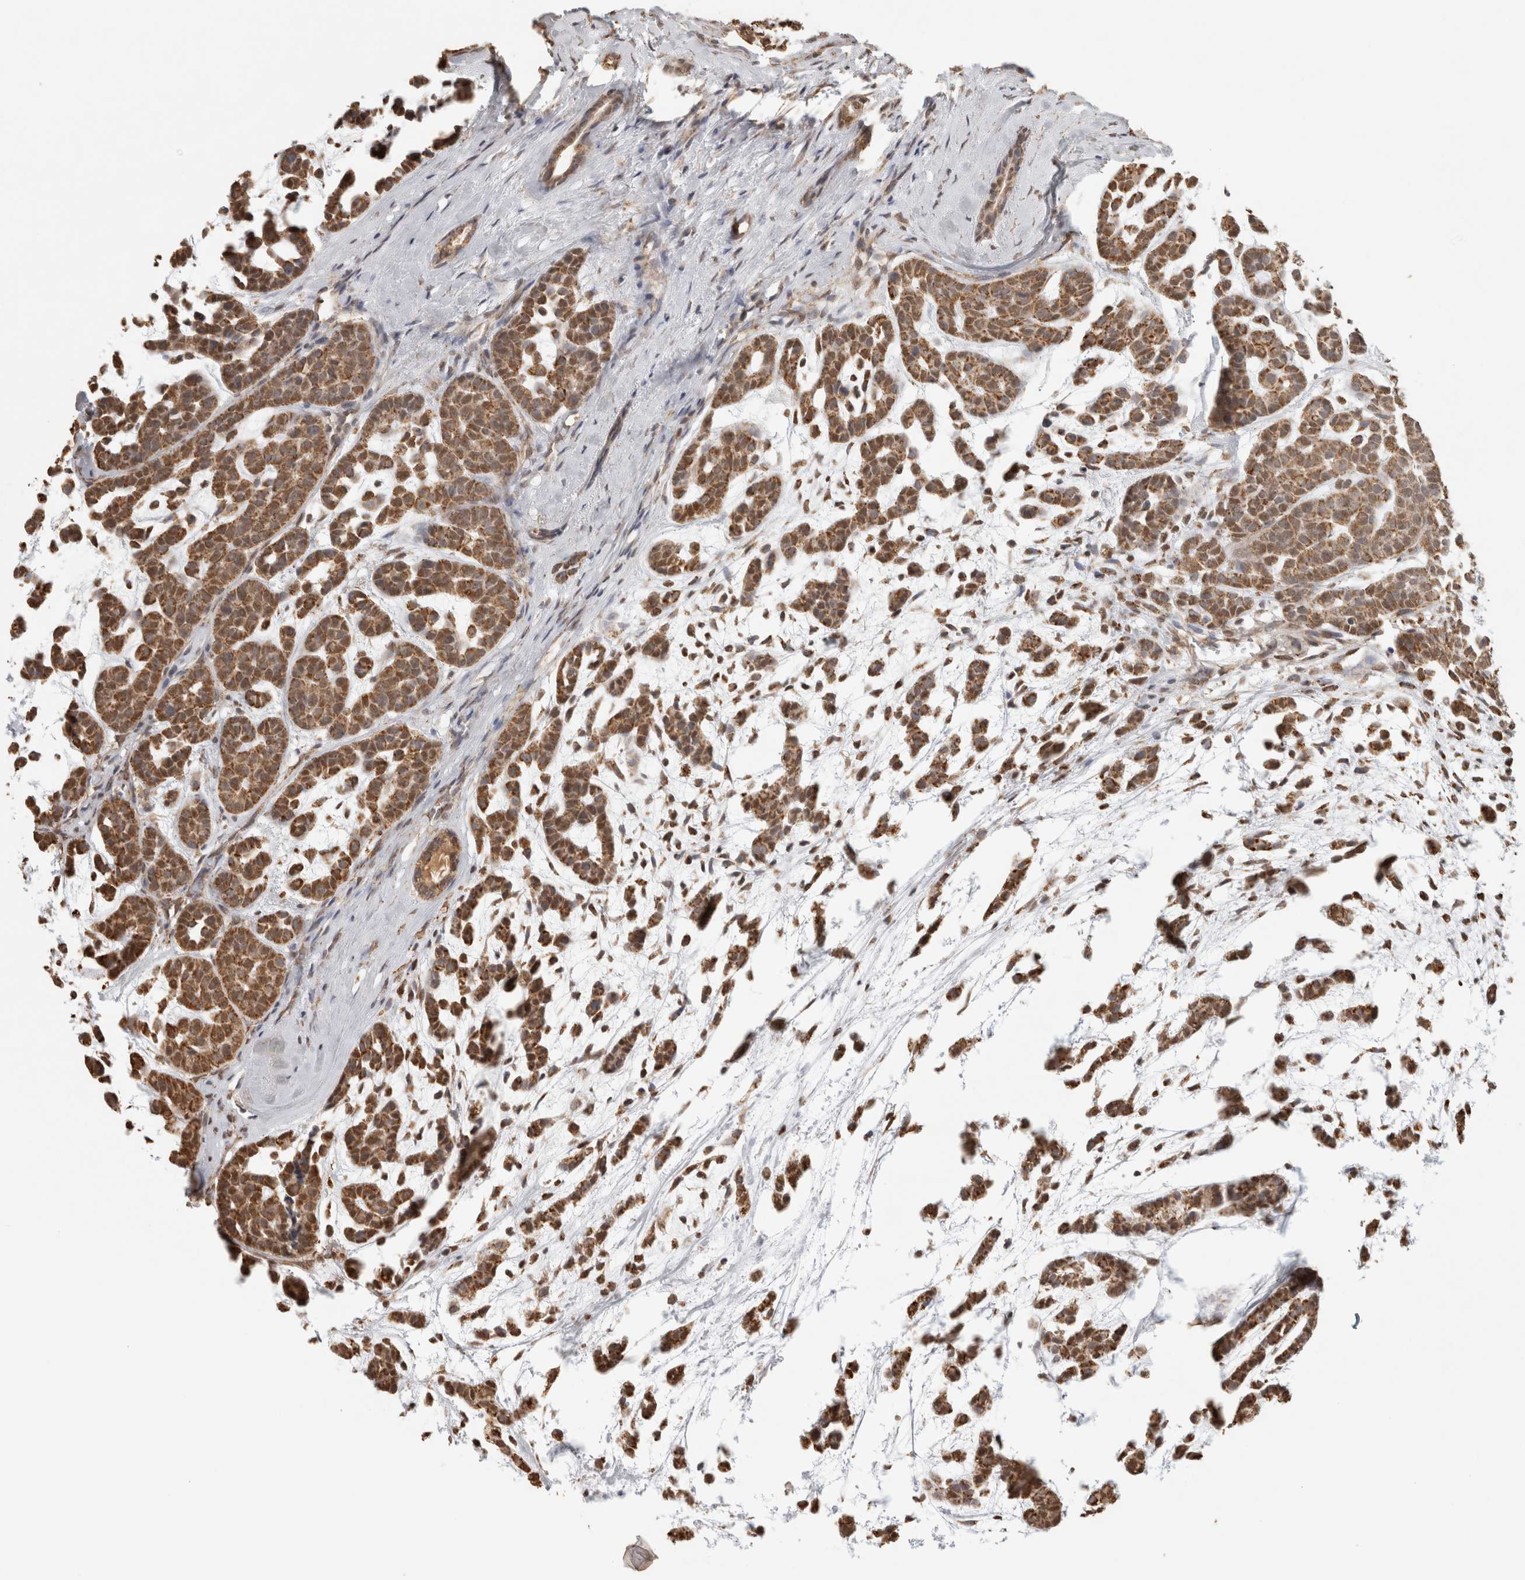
{"staining": {"intensity": "moderate", "quantity": ">75%", "location": "cytoplasmic/membranous"}, "tissue": "head and neck cancer", "cell_type": "Tumor cells", "image_type": "cancer", "snomed": [{"axis": "morphology", "description": "Adenocarcinoma, NOS"}, {"axis": "morphology", "description": "Adenoma, NOS"}, {"axis": "topography", "description": "Head-Neck"}], "caption": "Immunohistochemical staining of head and neck cancer exhibits medium levels of moderate cytoplasmic/membranous protein staining in about >75% of tumor cells.", "gene": "BNIP3L", "patient": {"sex": "female", "age": 55}}